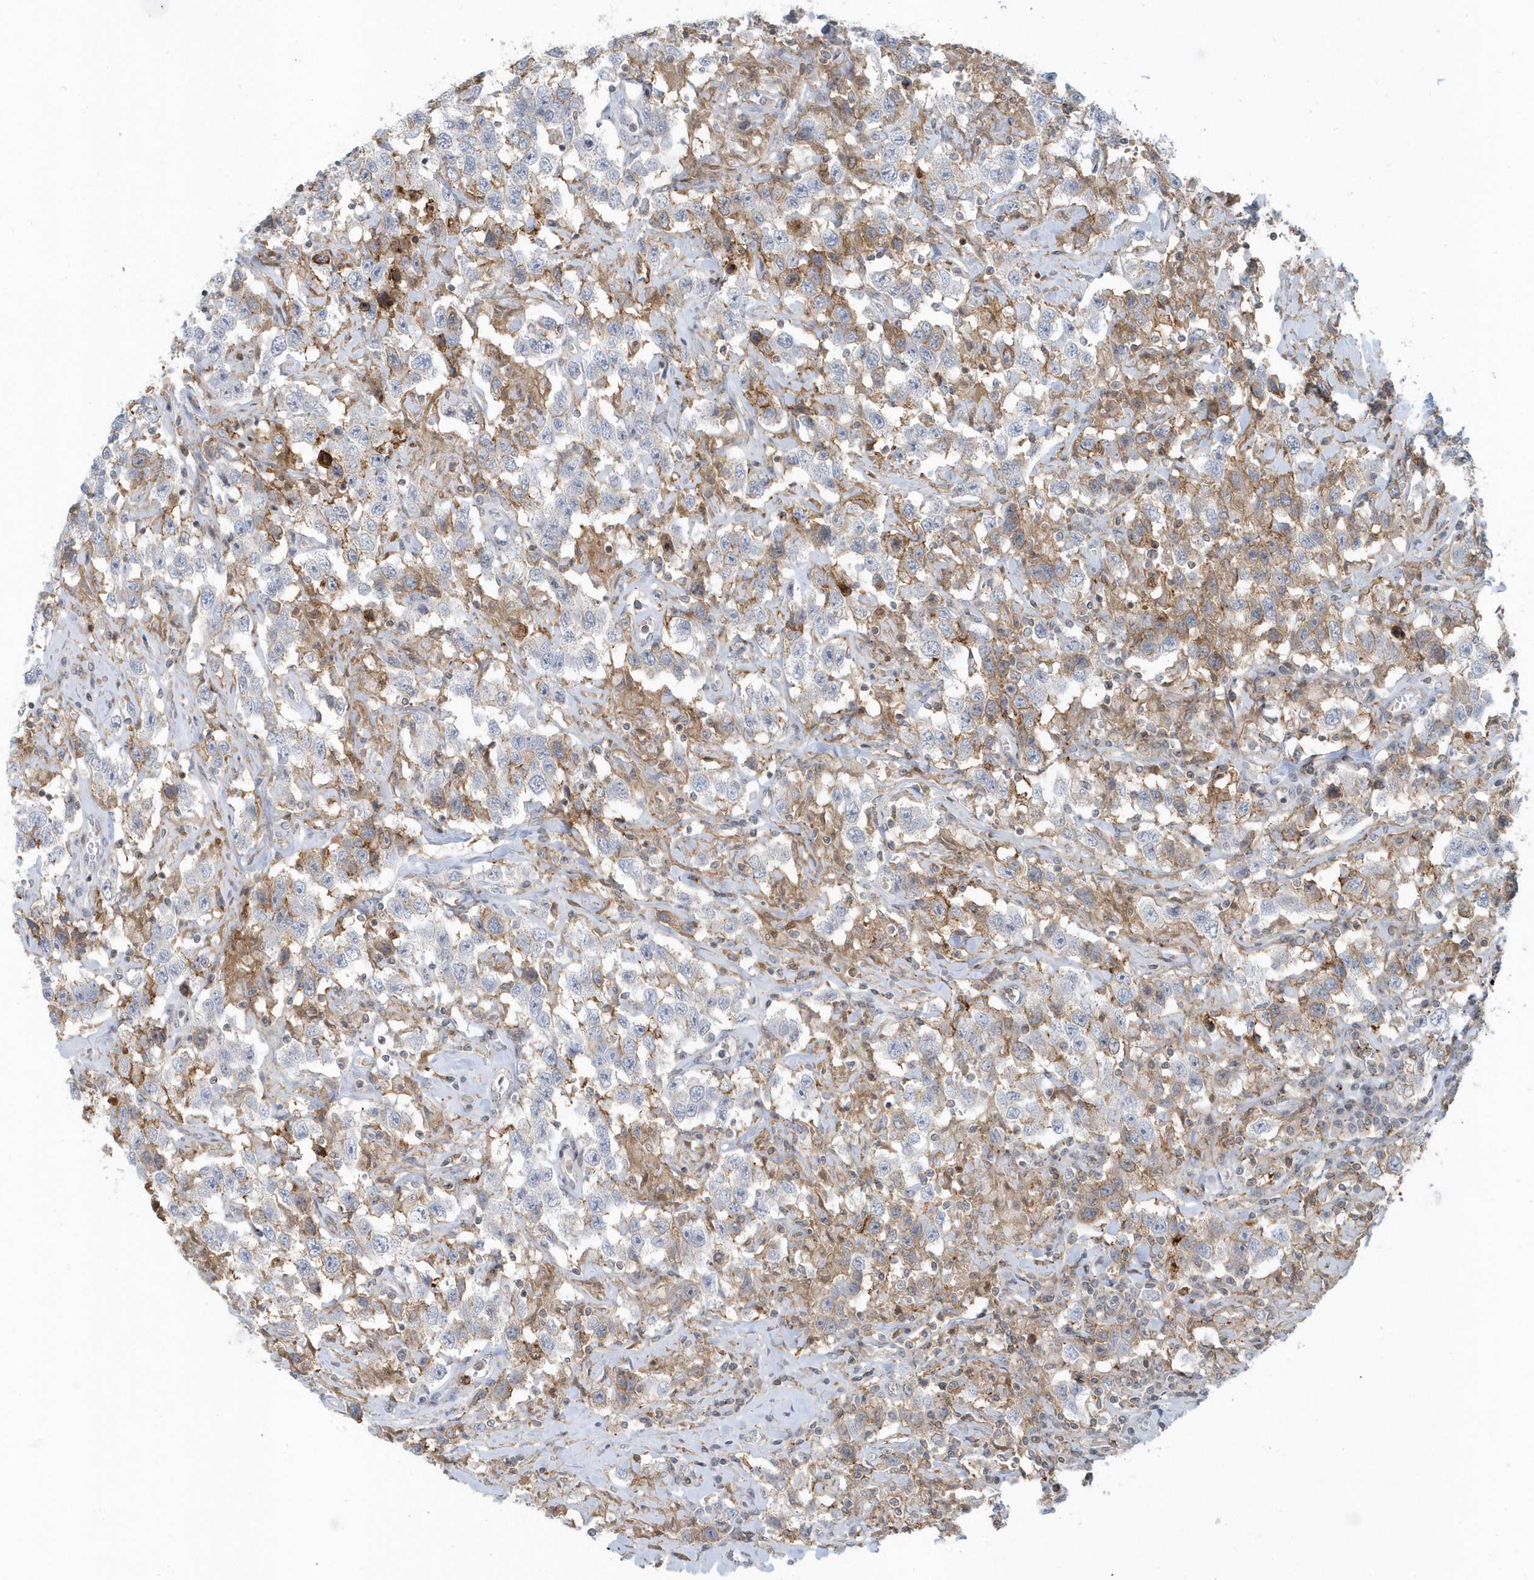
{"staining": {"intensity": "negative", "quantity": "none", "location": "none"}, "tissue": "testis cancer", "cell_type": "Tumor cells", "image_type": "cancer", "snomed": [{"axis": "morphology", "description": "Seminoma, NOS"}, {"axis": "topography", "description": "Testis"}], "caption": "Immunohistochemistry of testis seminoma exhibits no positivity in tumor cells.", "gene": "CACNB2", "patient": {"sex": "male", "age": 41}}